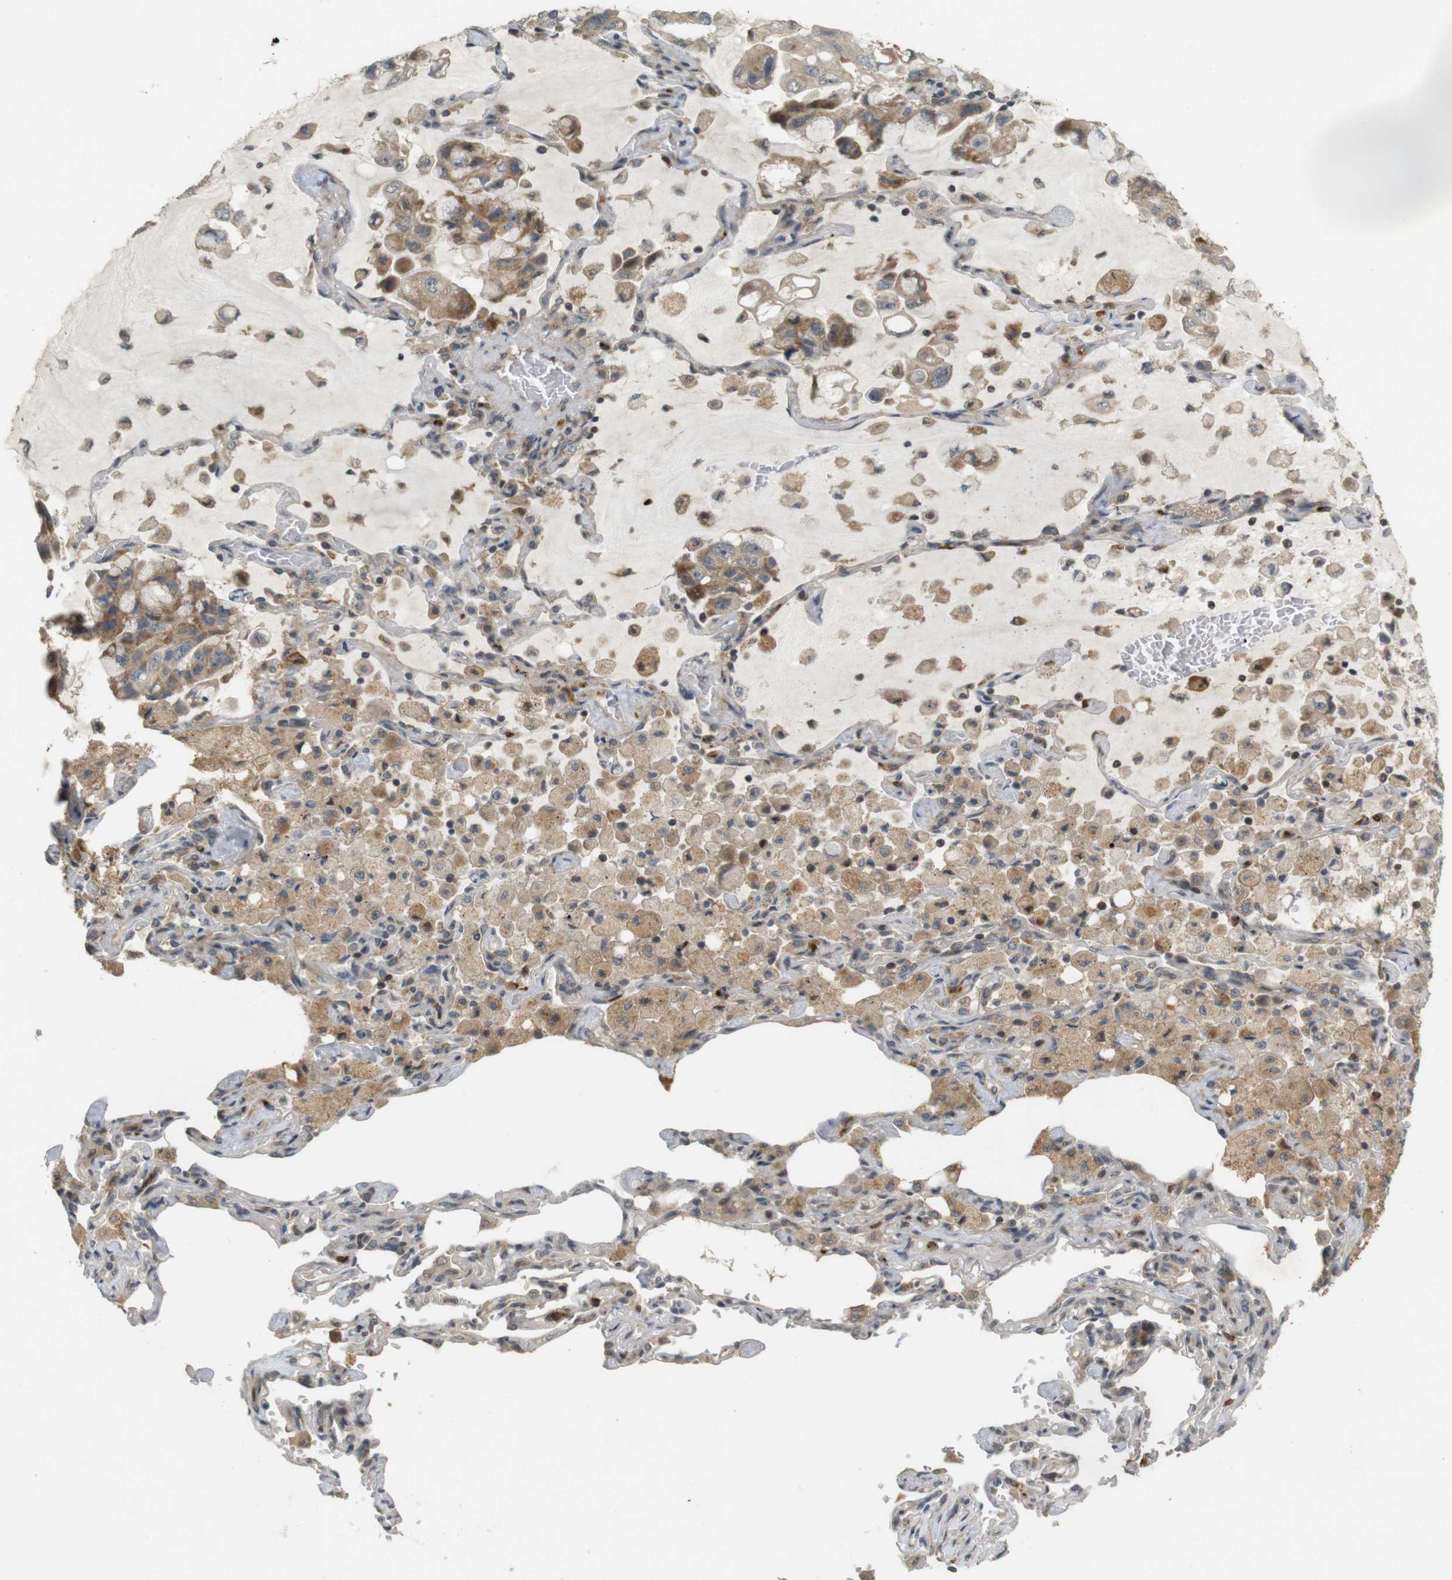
{"staining": {"intensity": "weak", "quantity": ">75%", "location": "cytoplasmic/membranous"}, "tissue": "lung cancer", "cell_type": "Tumor cells", "image_type": "cancer", "snomed": [{"axis": "morphology", "description": "Adenocarcinoma, NOS"}, {"axis": "topography", "description": "Lung"}], "caption": "Adenocarcinoma (lung) stained for a protein shows weak cytoplasmic/membranous positivity in tumor cells. (Stains: DAB (3,3'-diaminobenzidine) in brown, nuclei in blue, Microscopy: brightfield microscopy at high magnification).", "gene": "TMX3", "patient": {"sex": "male", "age": 64}}